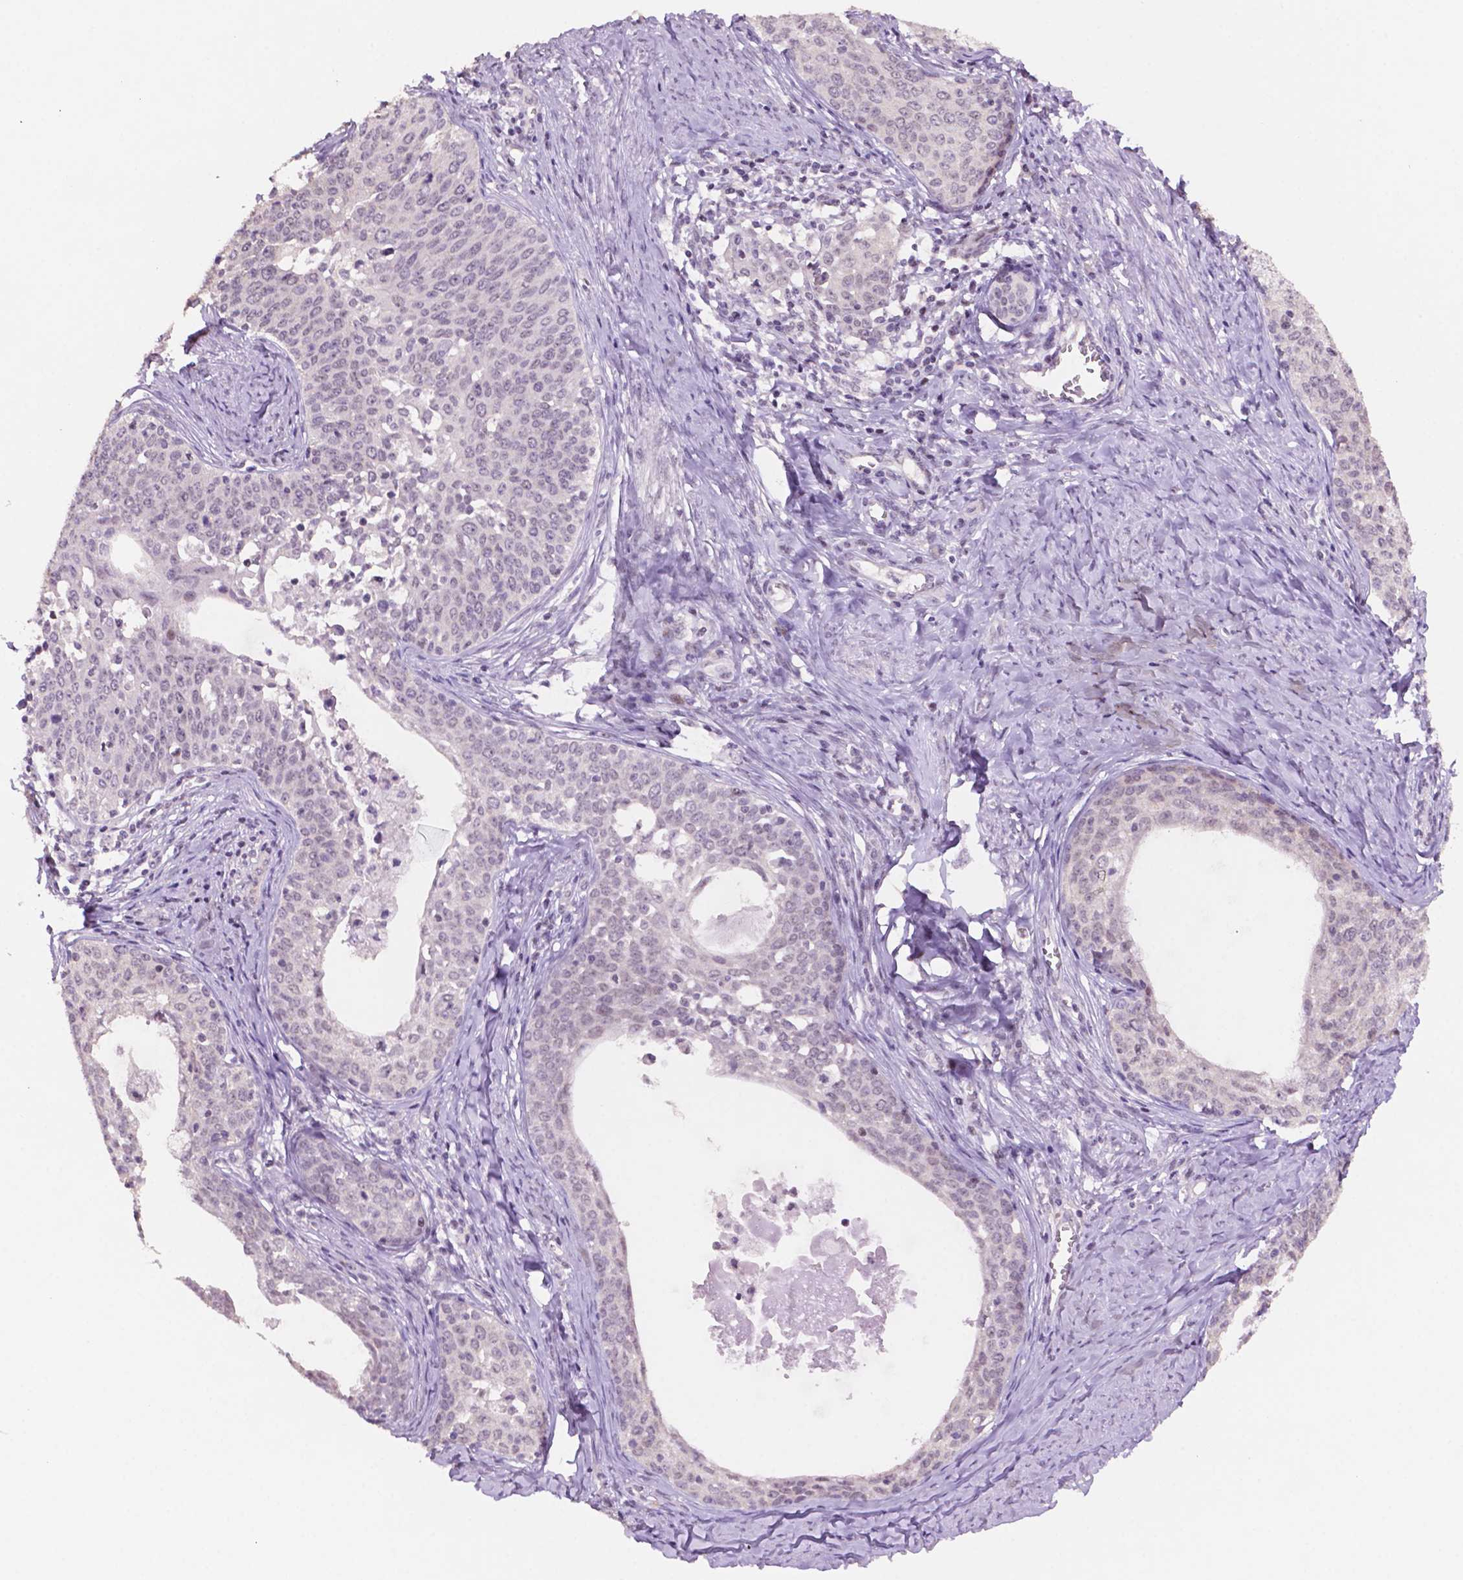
{"staining": {"intensity": "negative", "quantity": "none", "location": "none"}, "tissue": "cervical cancer", "cell_type": "Tumor cells", "image_type": "cancer", "snomed": [{"axis": "morphology", "description": "Squamous cell carcinoma, NOS"}, {"axis": "morphology", "description": "Adenocarcinoma, NOS"}, {"axis": "topography", "description": "Cervix"}], "caption": "Human cervical squamous cell carcinoma stained for a protein using IHC exhibits no positivity in tumor cells.", "gene": "NCOR1", "patient": {"sex": "female", "age": 52}}